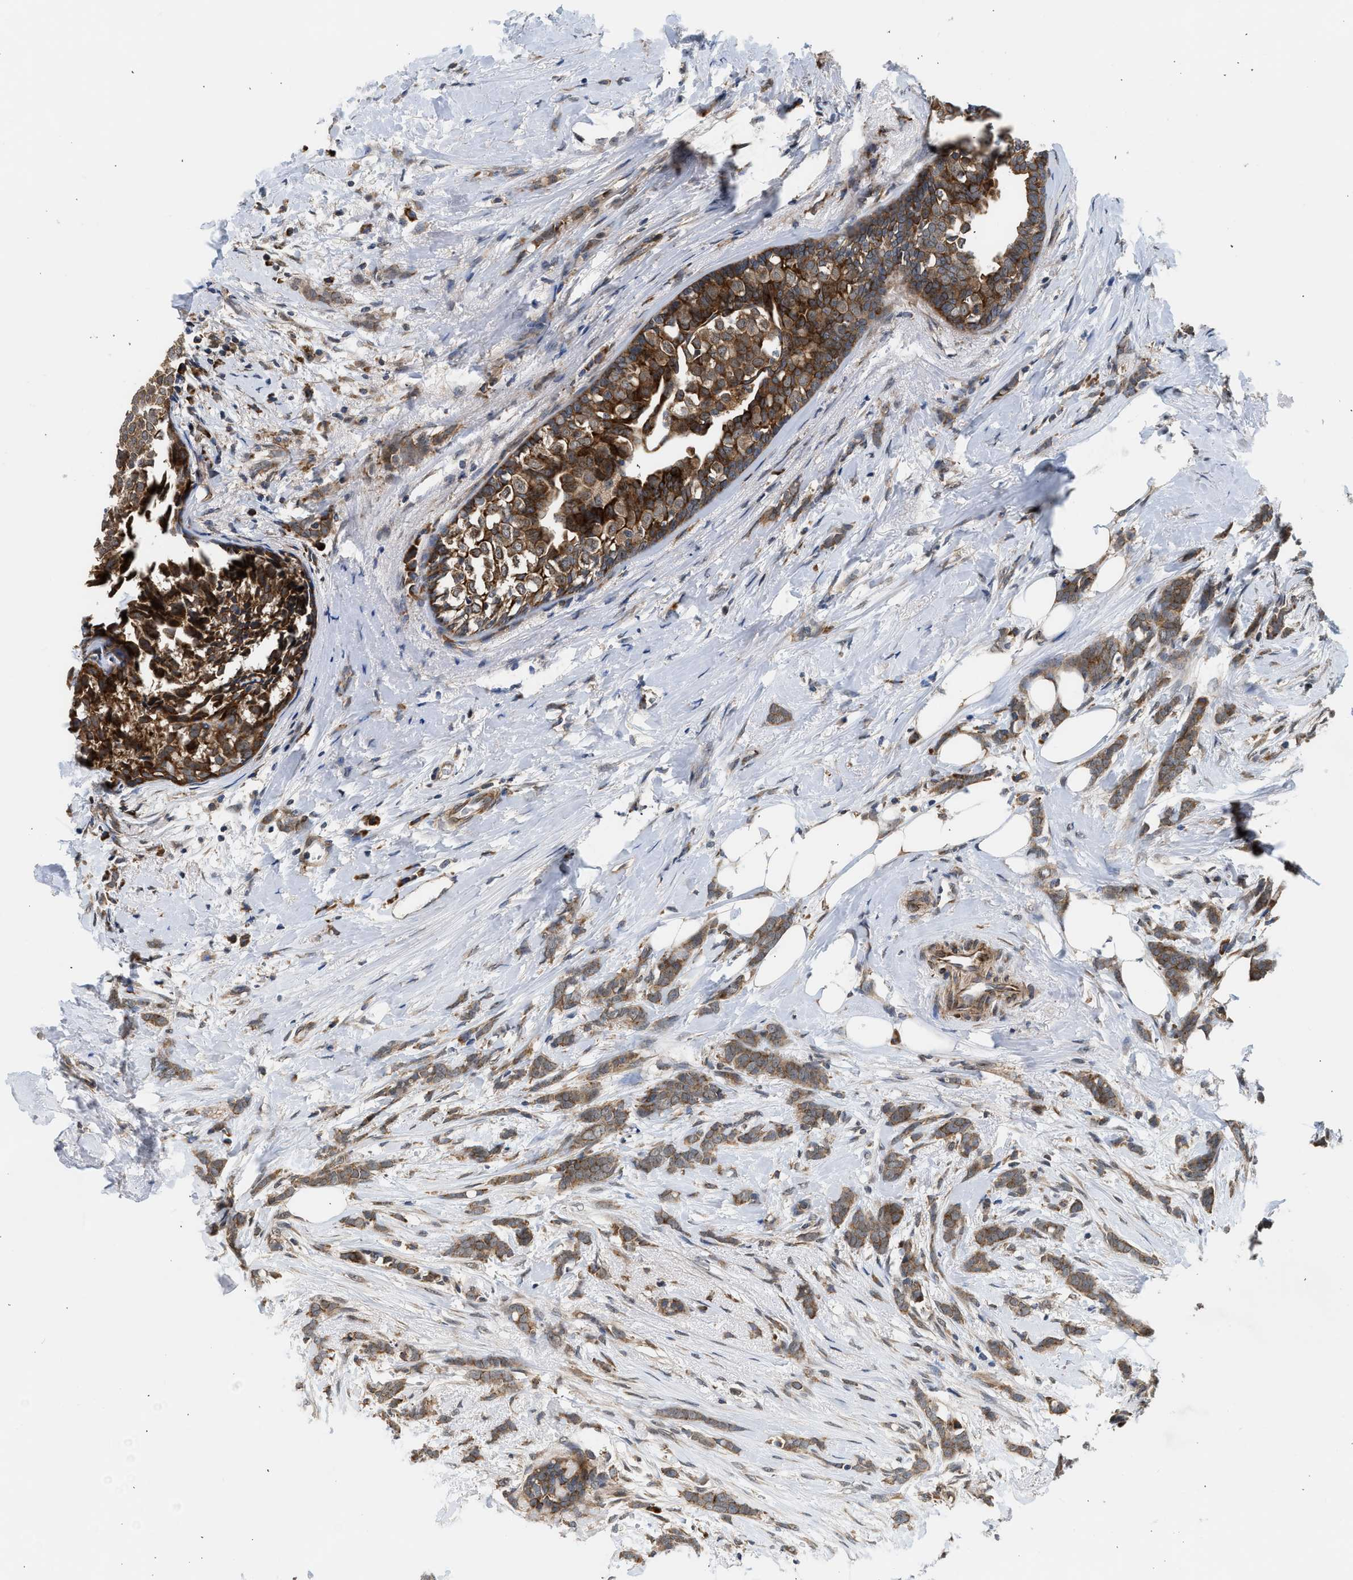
{"staining": {"intensity": "moderate", "quantity": ">75%", "location": "cytoplasmic/membranous"}, "tissue": "breast cancer", "cell_type": "Tumor cells", "image_type": "cancer", "snomed": [{"axis": "morphology", "description": "Lobular carcinoma, in situ"}, {"axis": "morphology", "description": "Lobular carcinoma"}, {"axis": "topography", "description": "Breast"}], "caption": "A brown stain labels moderate cytoplasmic/membranous expression of a protein in breast cancer (lobular carcinoma) tumor cells.", "gene": "POLG2", "patient": {"sex": "female", "age": 41}}